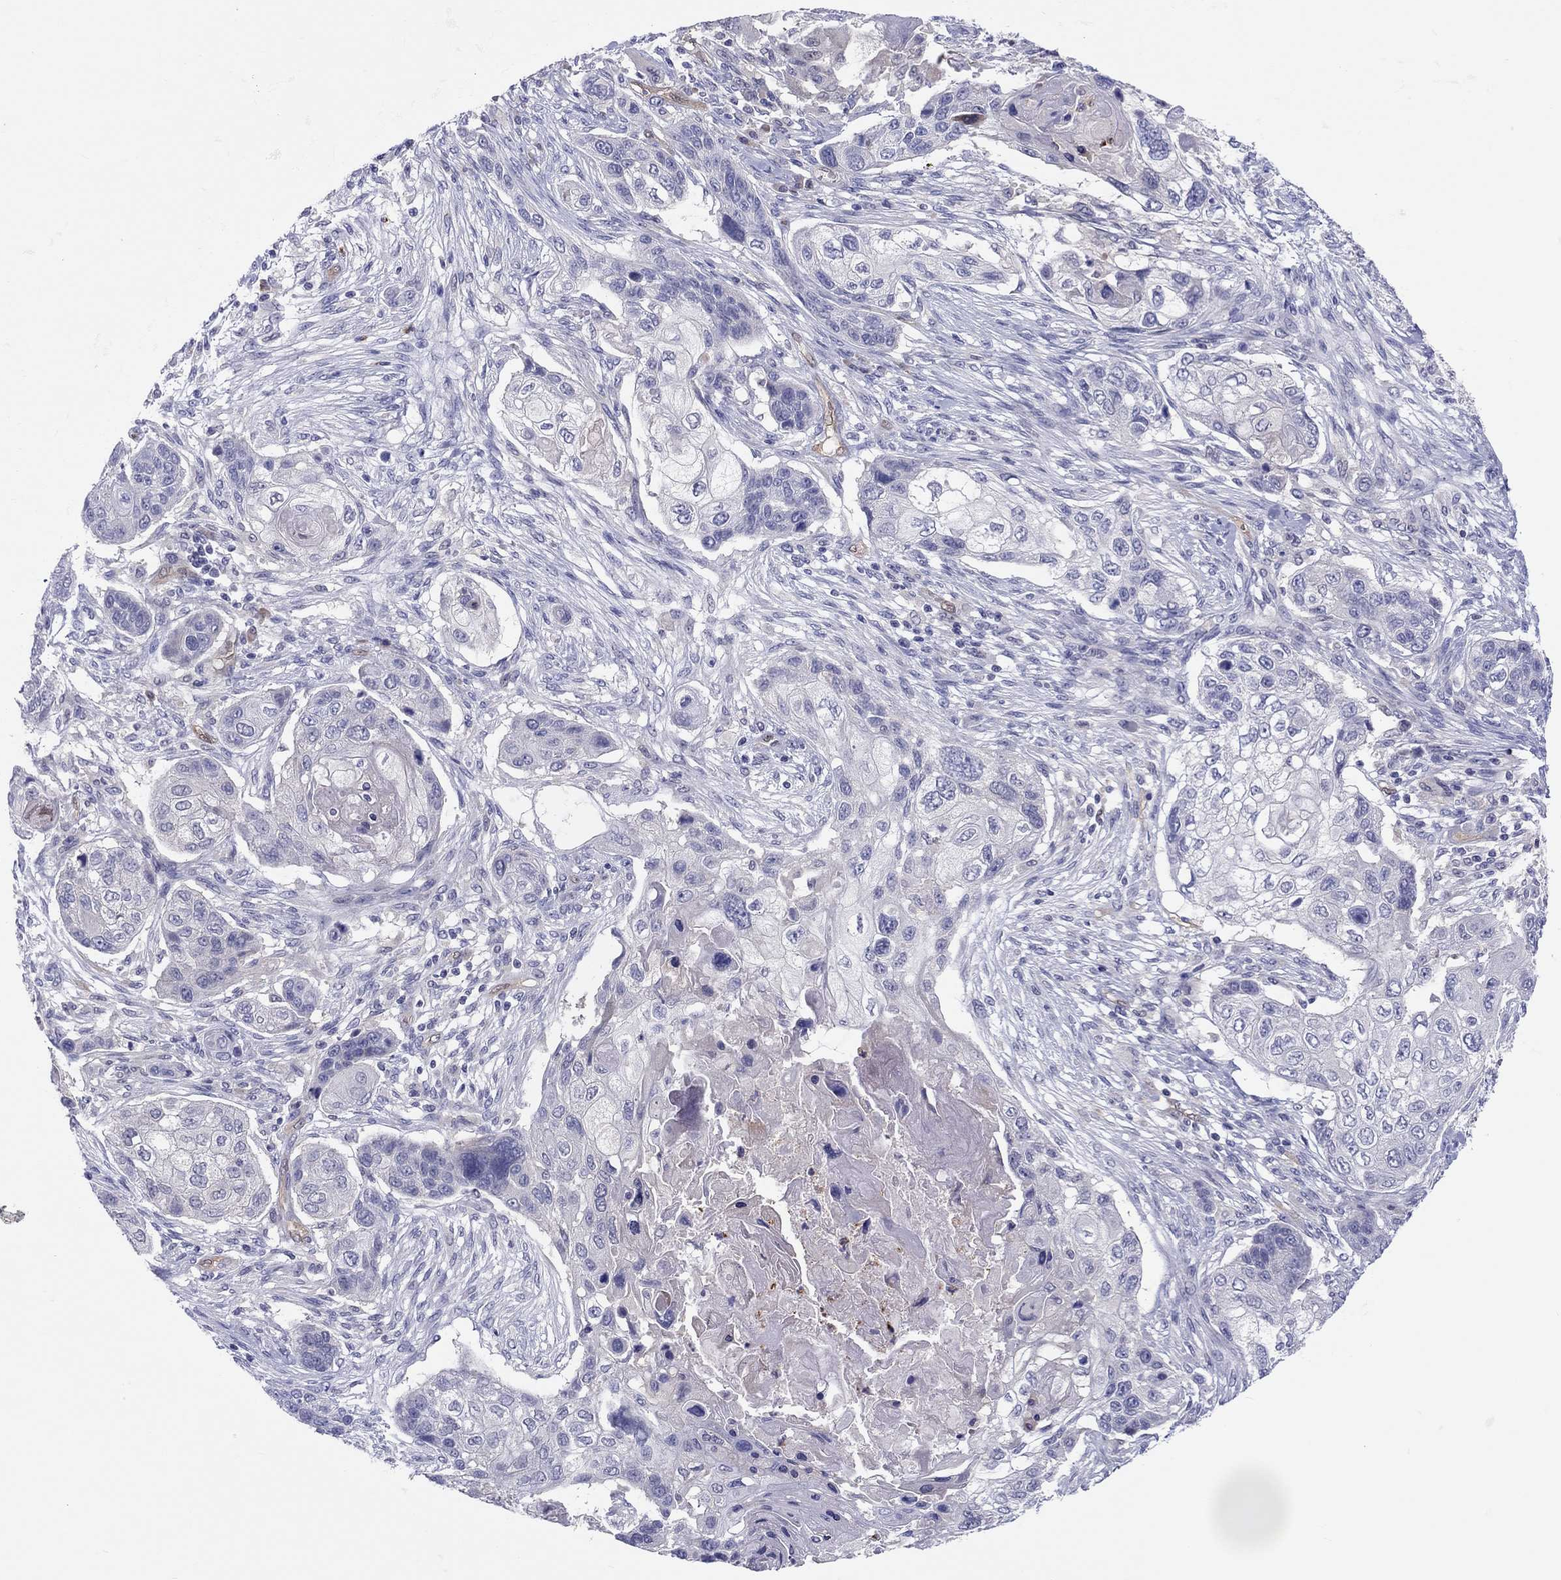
{"staining": {"intensity": "negative", "quantity": "none", "location": "none"}, "tissue": "lung cancer", "cell_type": "Tumor cells", "image_type": "cancer", "snomed": [{"axis": "morphology", "description": "Normal tissue, NOS"}, {"axis": "morphology", "description": "Squamous cell carcinoma, NOS"}, {"axis": "topography", "description": "Bronchus"}, {"axis": "topography", "description": "Lung"}], "caption": "Immunohistochemical staining of lung squamous cell carcinoma shows no significant staining in tumor cells. (Stains: DAB immunohistochemistry with hematoxylin counter stain, Microscopy: brightfield microscopy at high magnification).", "gene": "ABCG4", "patient": {"sex": "male", "age": 69}}